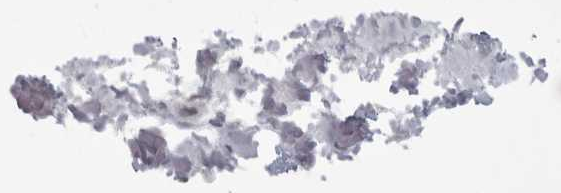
{"staining": {"intensity": "strong", "quantity": ">75%", "location": "cytoplasmic/membranous"}, "tissue": "head and neck cancer", "cell_type": "Tumor cells", "image_type": "cancer", "snomed": [{"axis": "morphology", "description": "Adenocarcinoma, NOS"}, {"axis": "morphology", "description": "Adenoma, NOS"}, {"axis": "topography", "description": "Head-Neck"}], "caption": "Immunohistochemical staining of head and neck cancer reveals strong cytoplasmic/membranous protein expression in about >75% of tumor cells.", "gene": "CACYBP", "patient": {"sex": "female", "age": 55}}